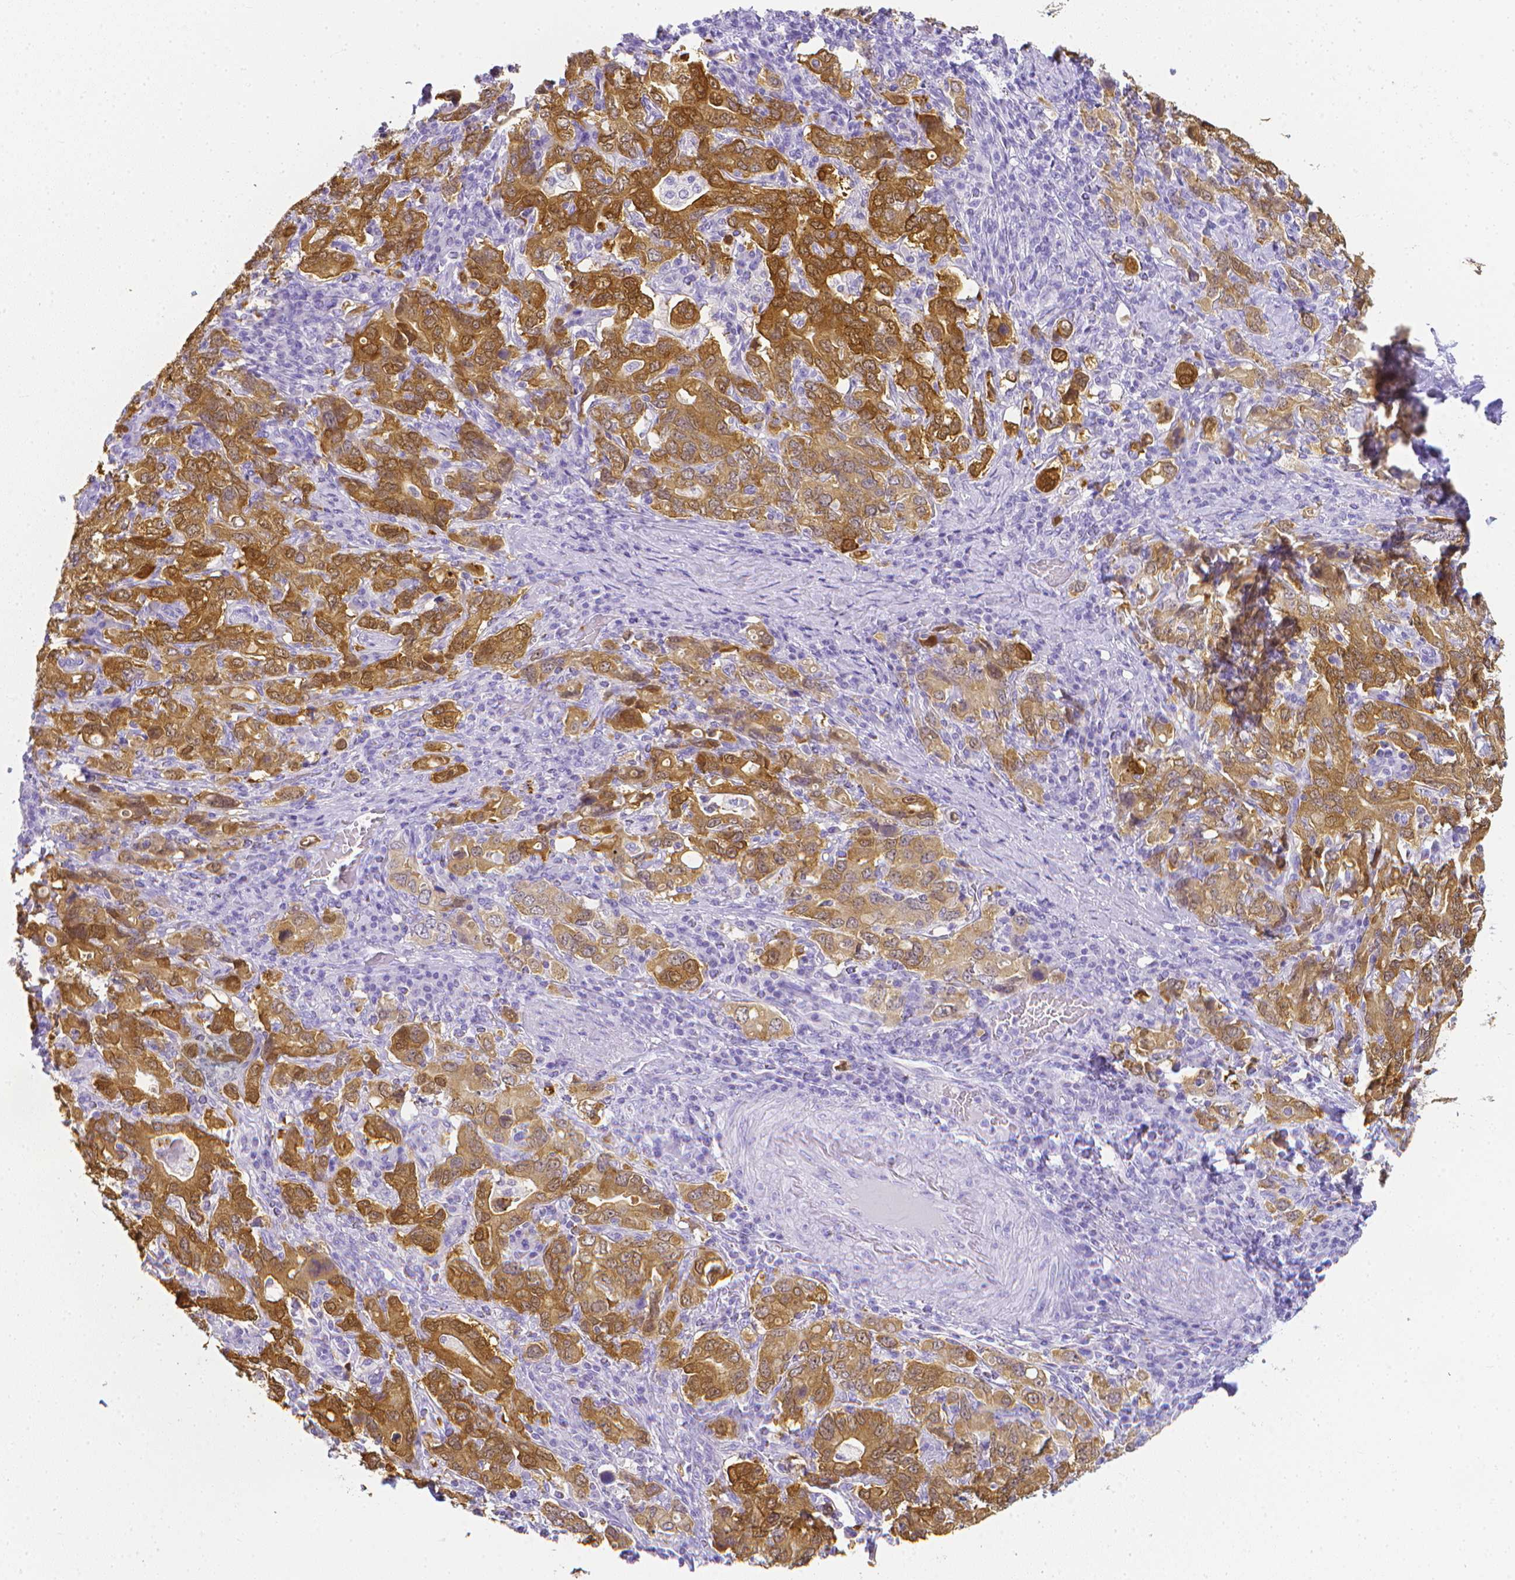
{"staining": {"intensity": "strong", "quantity": ">75%", "location": "cytoplasmic/membranous,nuclear"}, "tissue": "stomach cancer", "cell_type": "Tumor cells", "image_type": "cancer", "snomed": [{"axis": "morphology", "description": "Adenocarcinoma, NOS"}, {"axis": "topography", "description": "Stomach, upper"}, {"axis": "topography", "description": "Stomach"}], "caption": "Immunohistochemistry of stomach cancer reveals high levels of strong cytoplasmic/membranous and nuclear positivity in about >75% of tumor cells.", "gene": "LGALS4", "patient": {"sex": "male", "age": 62}}